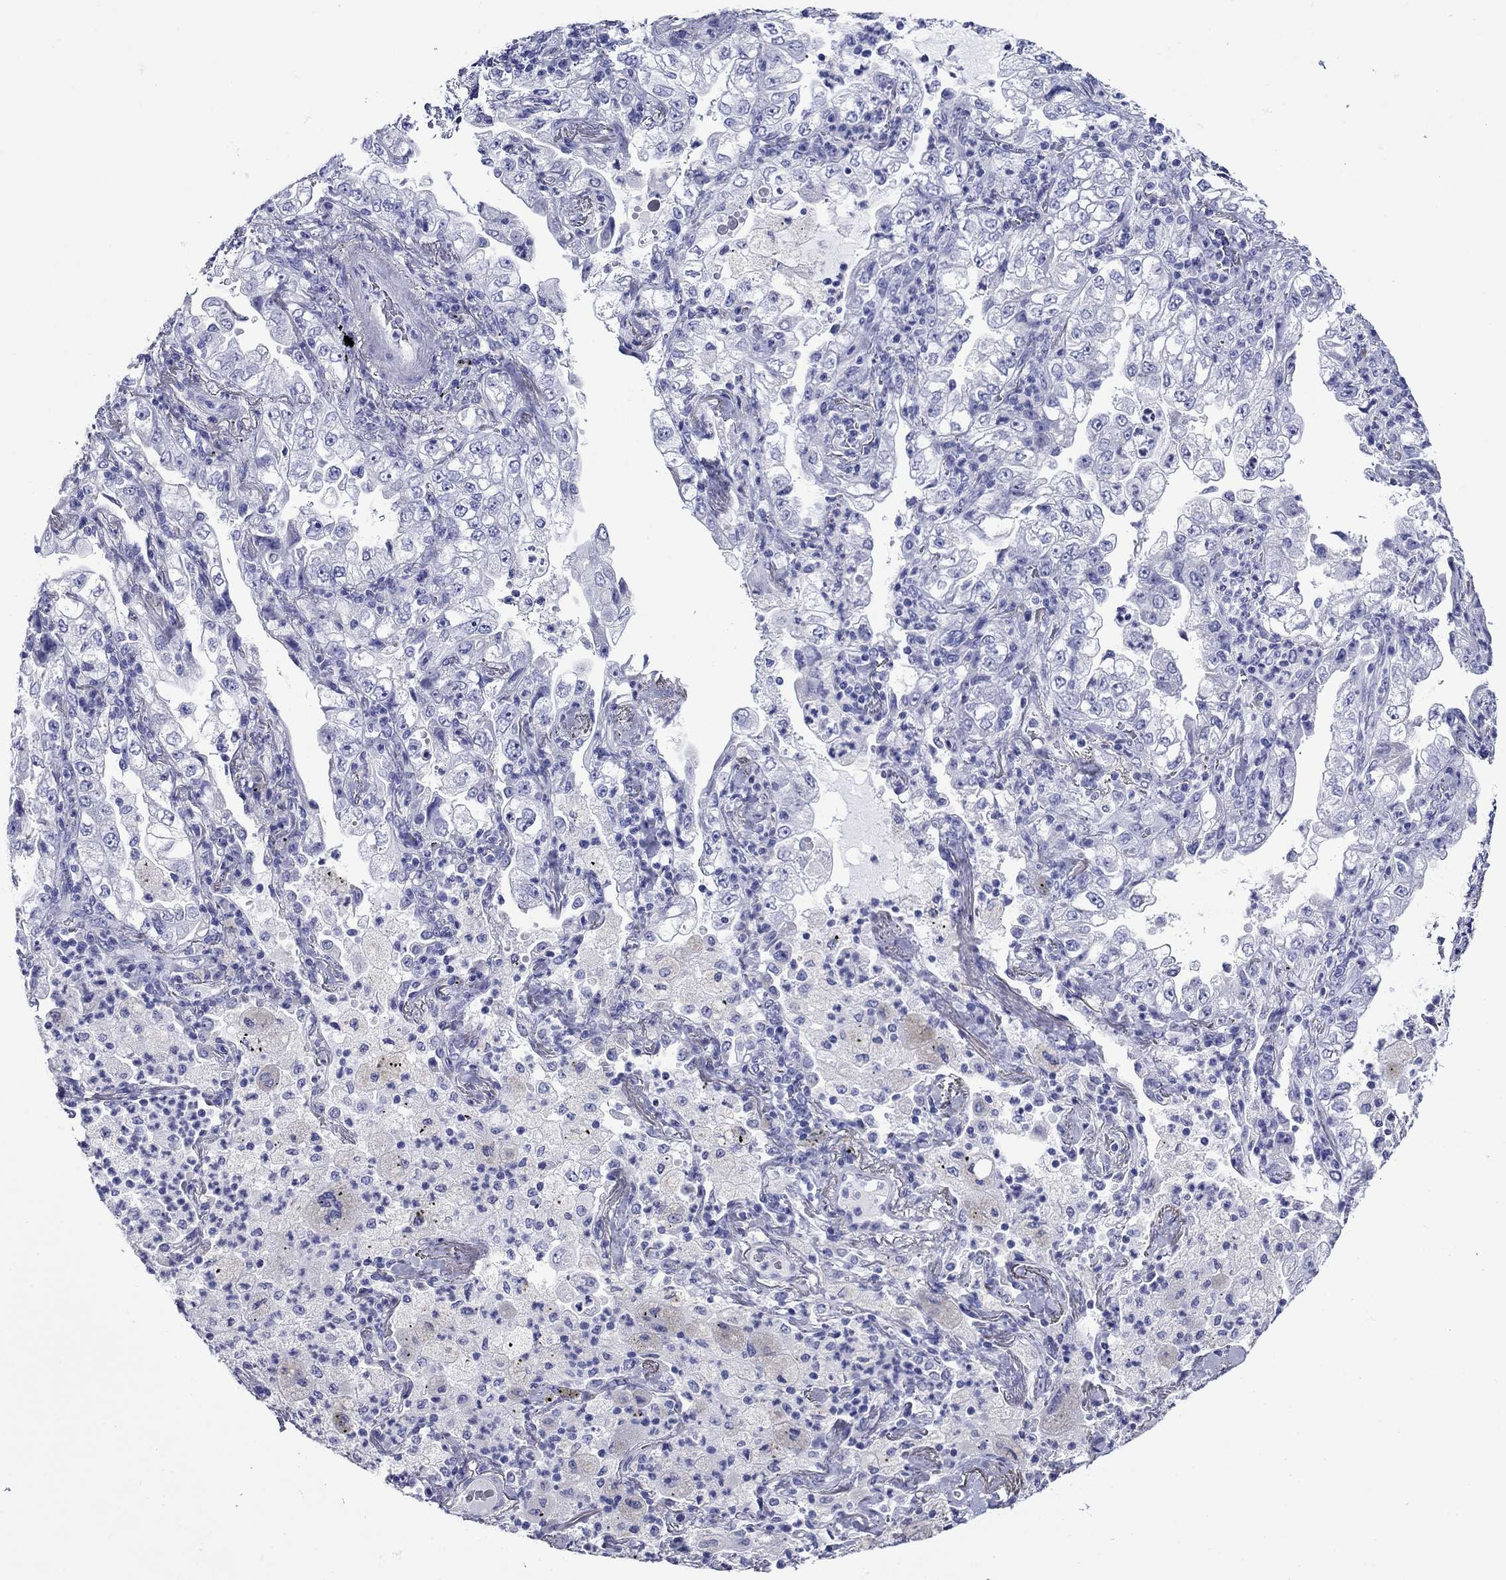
{"staining": {"intensity": "negative", "quantity": "none", "location": "none"}, "tissue": "lung cancer", "cell_type": "Tumor cells", "image_type": "cancer", "snomed": [{"axis": "morphology", "description": "Adenocarcinoma, NOS"}, {"axis": "topography", "description": "Lung"}], "caption": "The histopathology image shows no significant staining in tumor cells of adenocarcinoma (lung).", "gene": "GIP", "patient": {"sex": "female", "age": 73}}